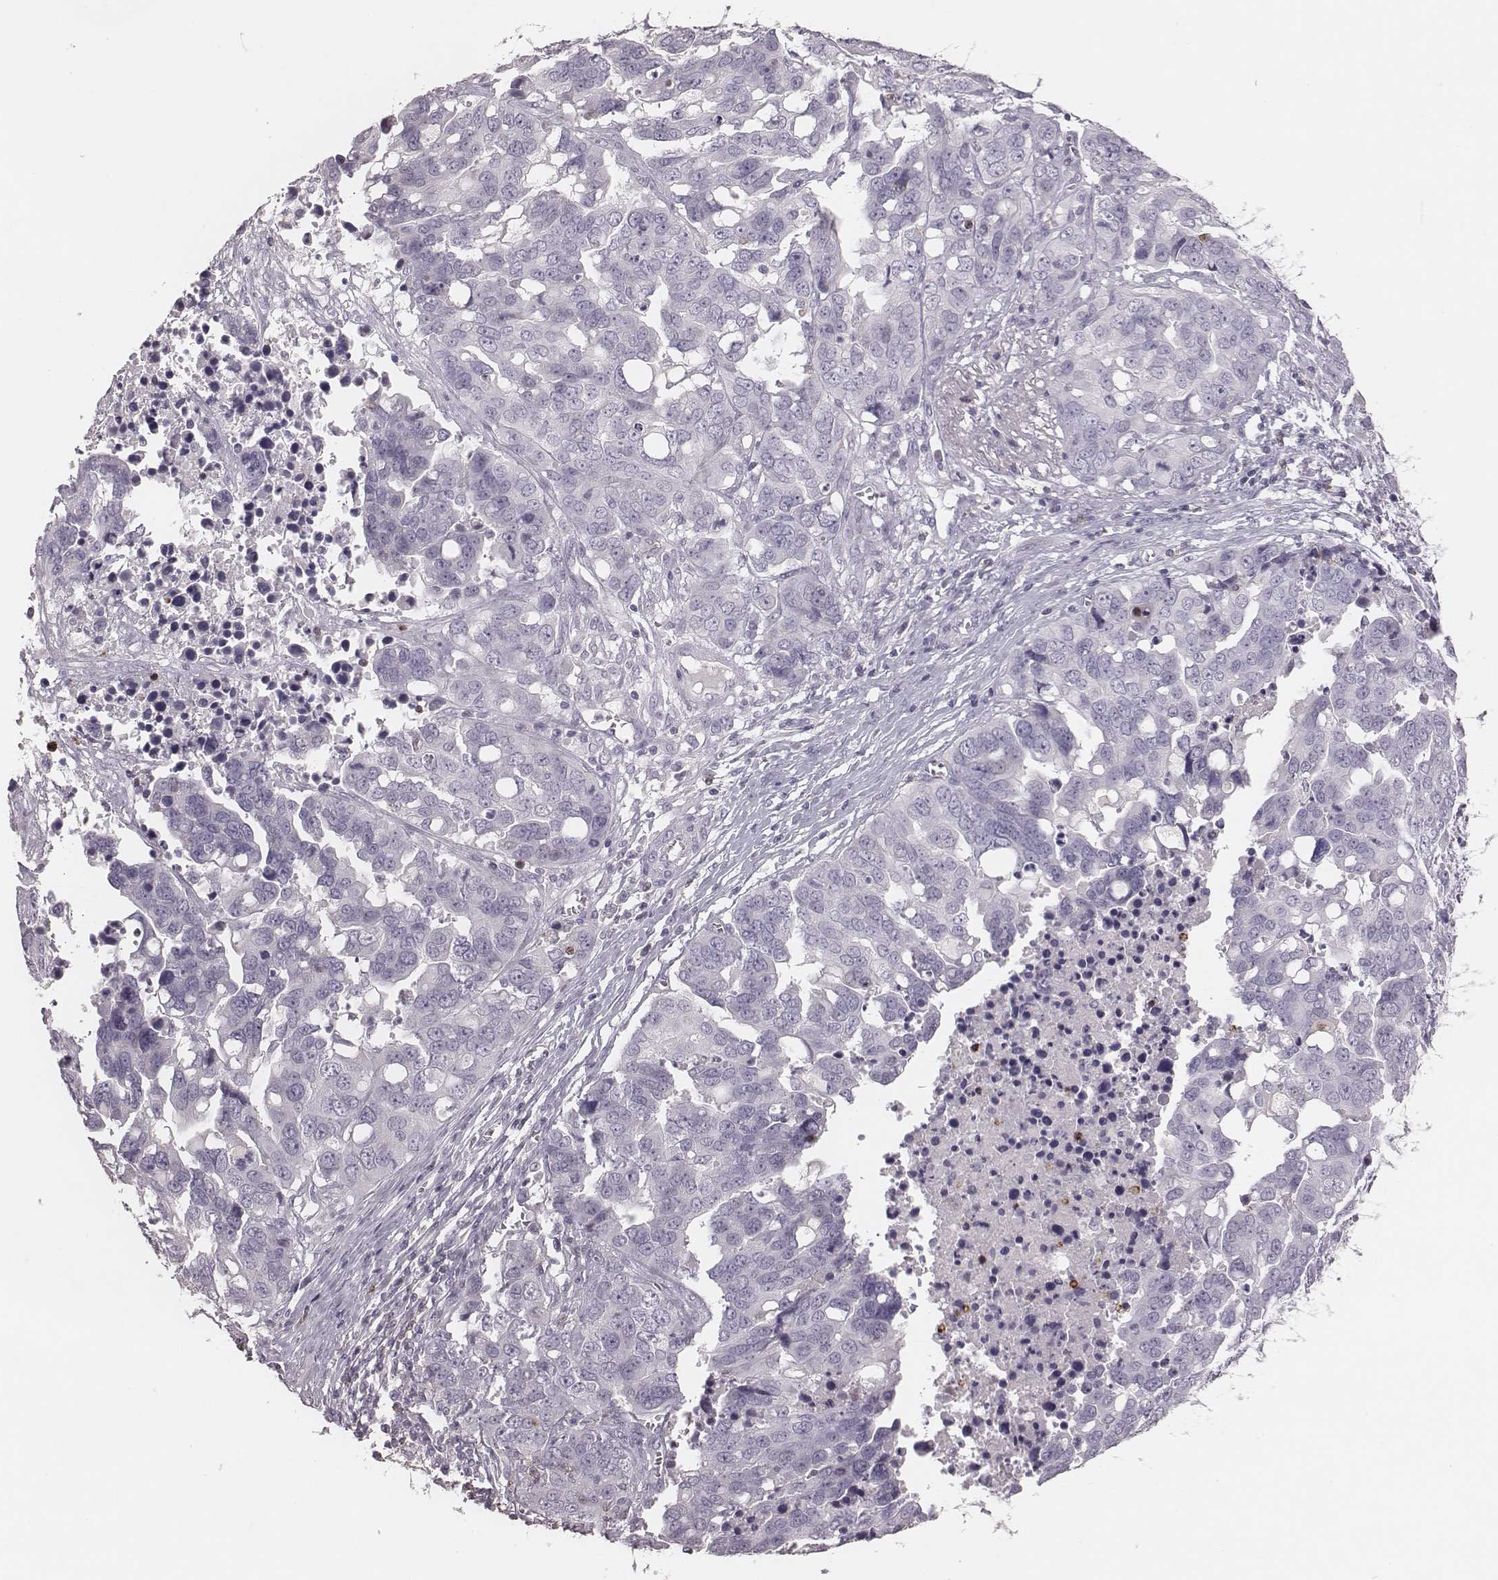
{"staining": {"intensity": "negative", "quantity": "none", "location": "none"}, "tissue": "ovarian cancer", "cell_type": "Tumor cells", "image_type": "cancer", "snomed": [{"axis": "morphology", "description": "Carcinoma, endometroid"}, {"axis": "topography", "description": "Ovary"}], "caption": "Tumor cells are negative for brown protein staining in ovarian cancer.", "gene": "PDCD1", "patient": {"sex": "female", "age": 78}}